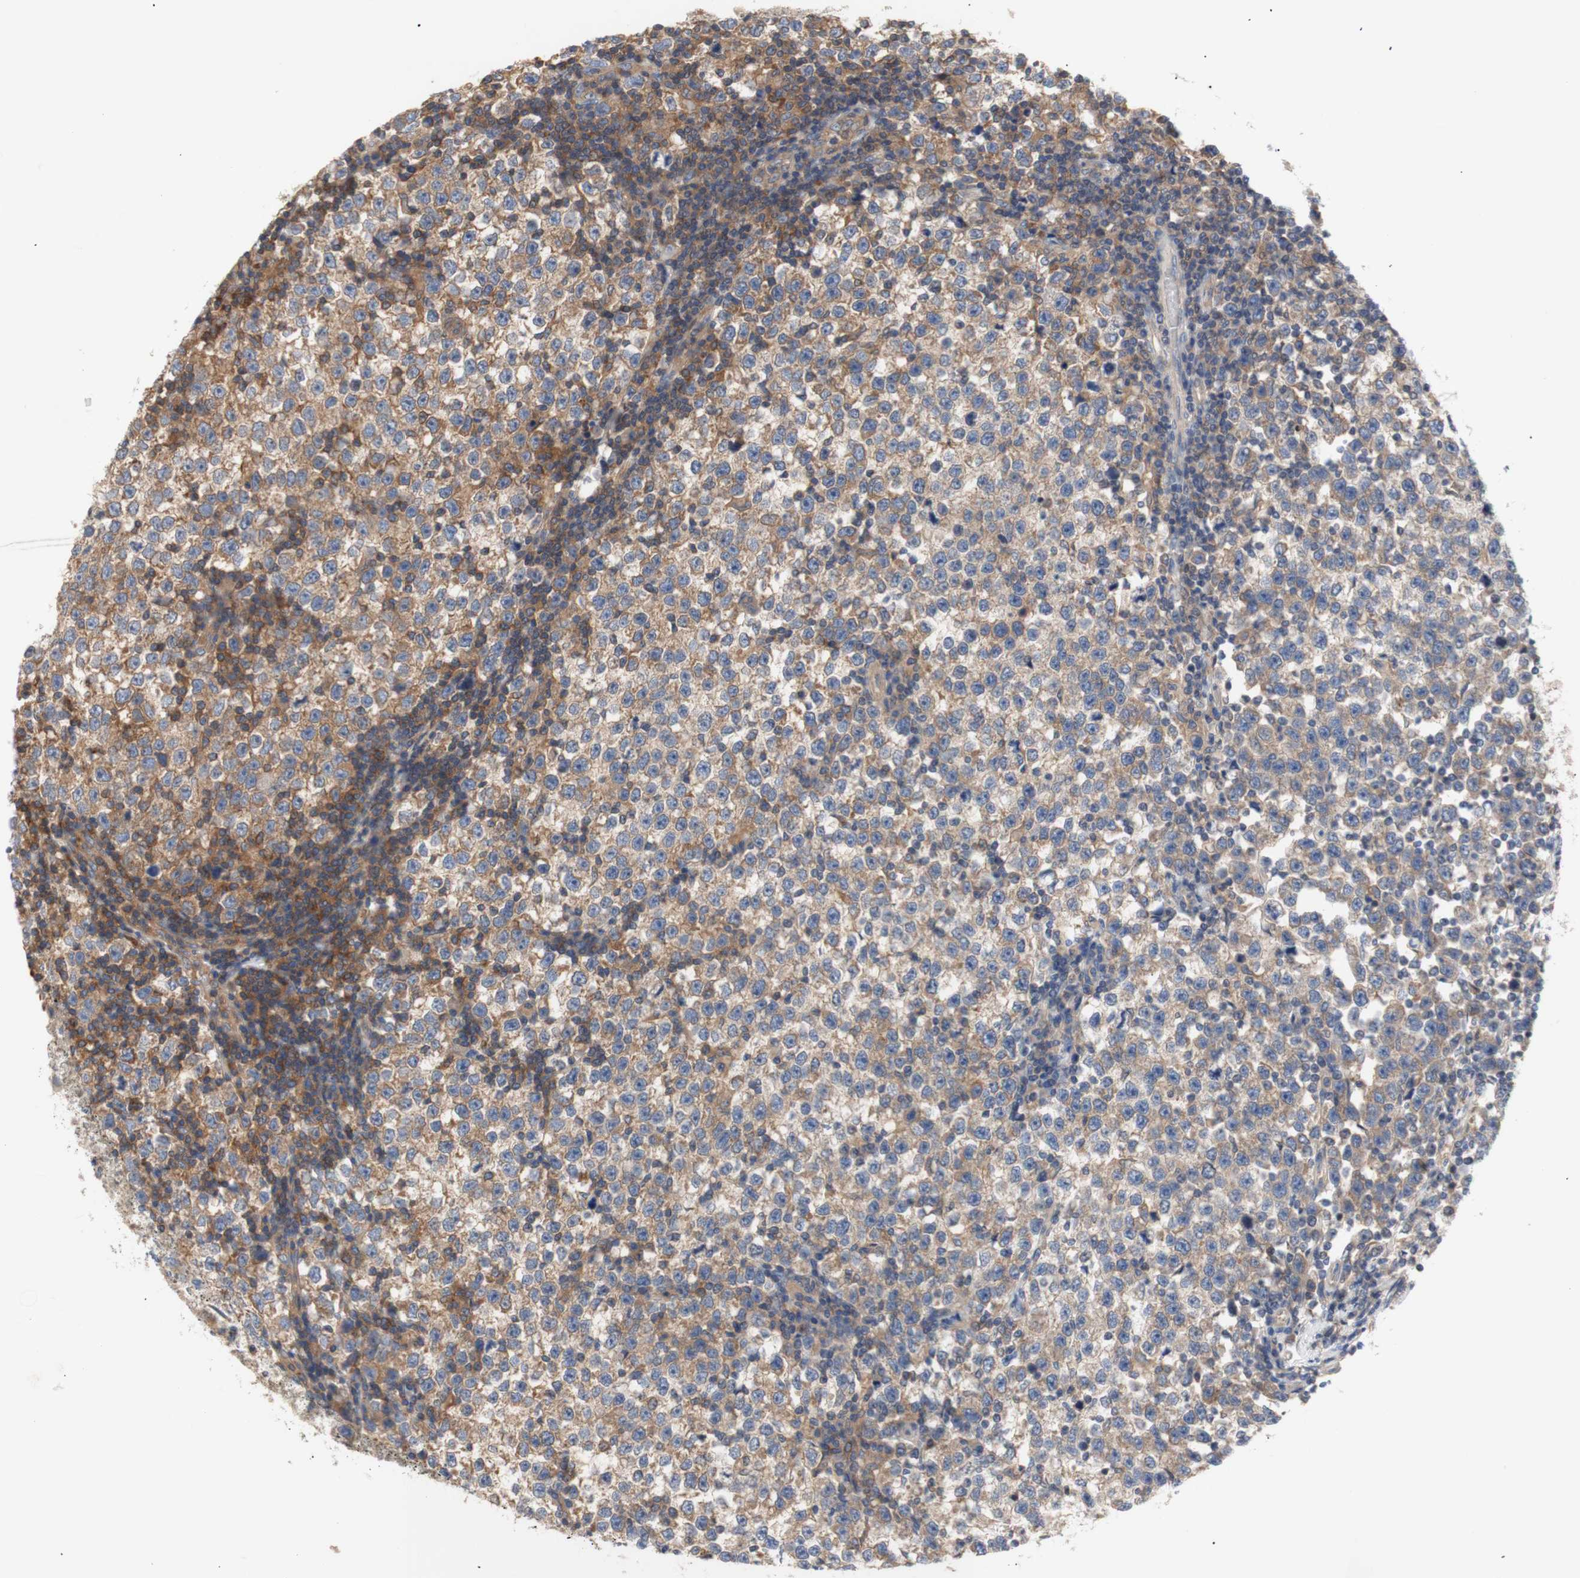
{"staining": {"intensity": "moderate", "quantity": "25%-75%", "location": "cytoplasmic/membranous"}, "tissue": "testis cancer", "cell_type": "Tumor cells", "image_type": "cancer", "snomed": [{"axis": "morphology", "description": "Seminoma, NOS"}, {"axis": "topography", "description": "Testis"}], "caption": "IHC of testis cancer exhibits medium levels of moderate cytoplasmic/membranous staining in approximately 25%-75% of tumor cells.", "gene": "IKBKG", "patient": {"sex": "male", "age": 43}}